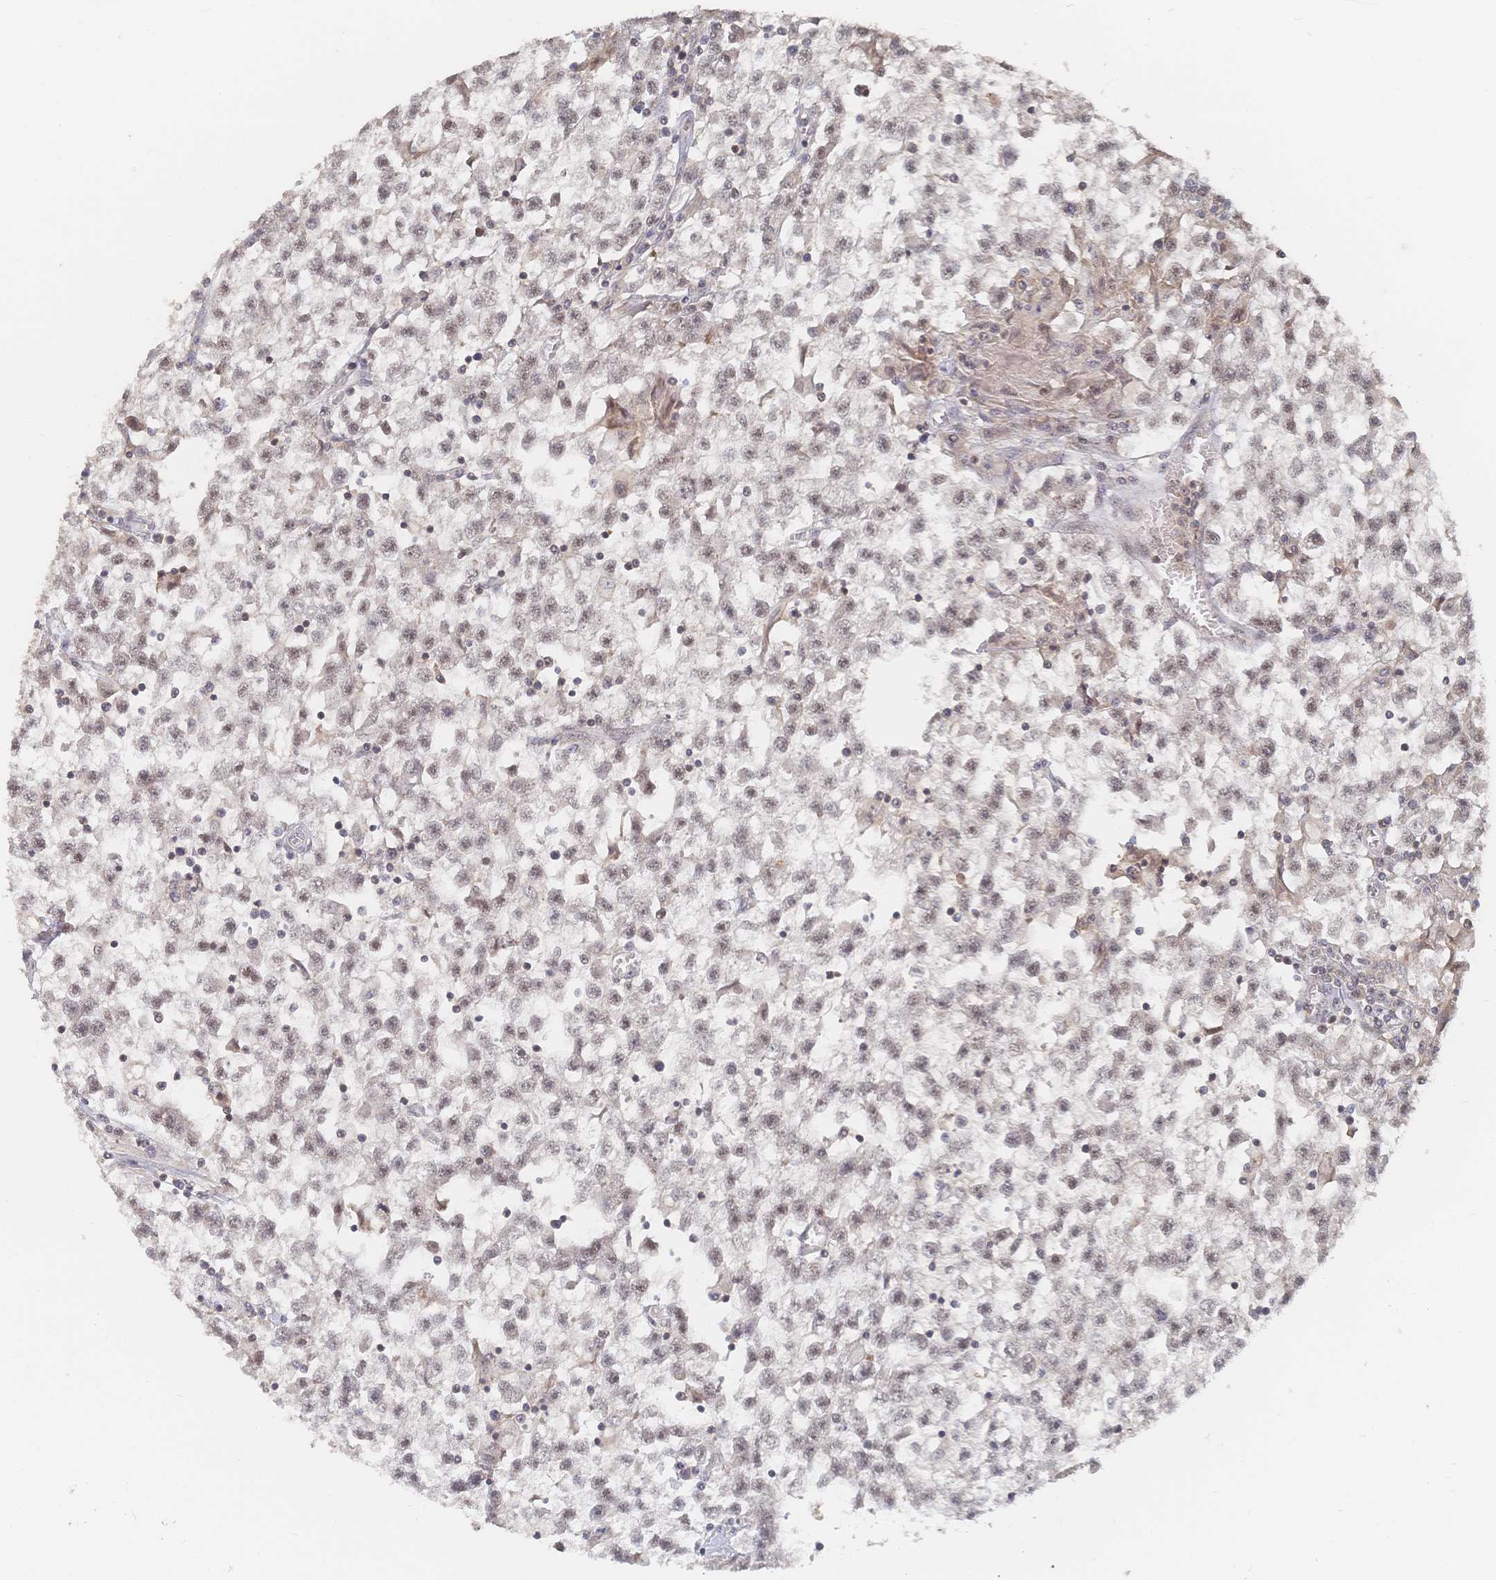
{"staining": {"intensity": "weak", "quantity": "25%-75%", "location": "nuclear"}, "tissue": "testis cancer", "cell_type": "Tumor cells", "image_type": "cancer", "snomed": [{"axis": "morphology", "description": "Seminoma, NOS"}, {"axis": "topography", "description": "Testis"}], "caption": "Immunohistochemistry photomicrograph of neoplastic tissue: human testis seminoma stained using immunohistochemistry reveals low levels of weak protein expression localized specifically in the nuclear of tumor cells, appearing as a nuclear brown color.", "gene": "LRP5", "patient": {"sex": "male", "age": 31}}